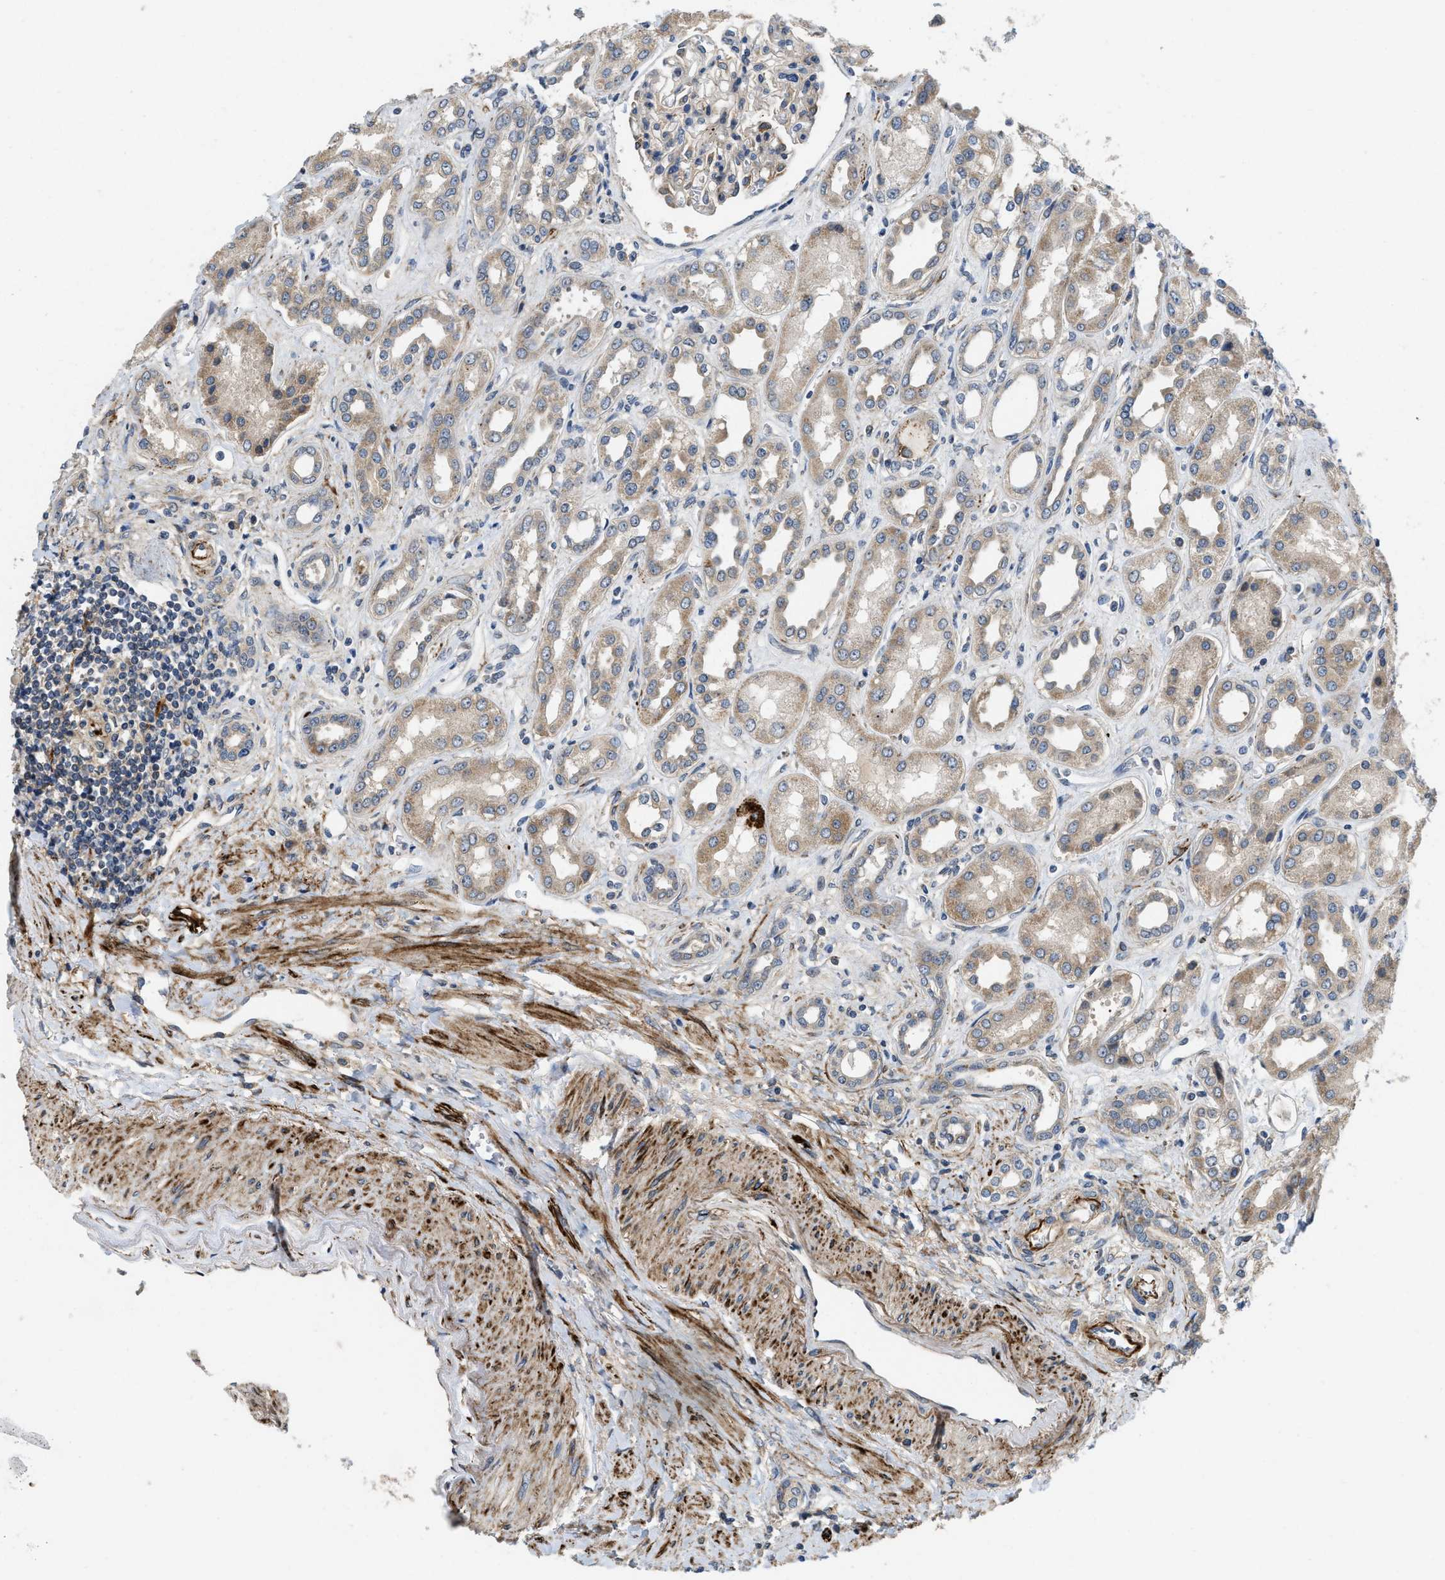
{"staining": {"intensity": "moderate", "quantity": "25%-75%", "location": "cytoplasmic/membranous"}, "tissue": "kidney", "cell_type": "Cells in glomeruli", "image_type": "normal", "snomed": [{"axis": "morphology", "description": "Normal tissue, NOS"}, {"axis": "topography", "description": "Kidney"}], "caption": "Brown immunohistochemical staining in benign human kidney shows moderate cytoplasmic/membranous staining in approximately 25%-75% of cells in glomeruli.", "gene": "ZNF599", "patient": {"sex": "male", "age": 59}}